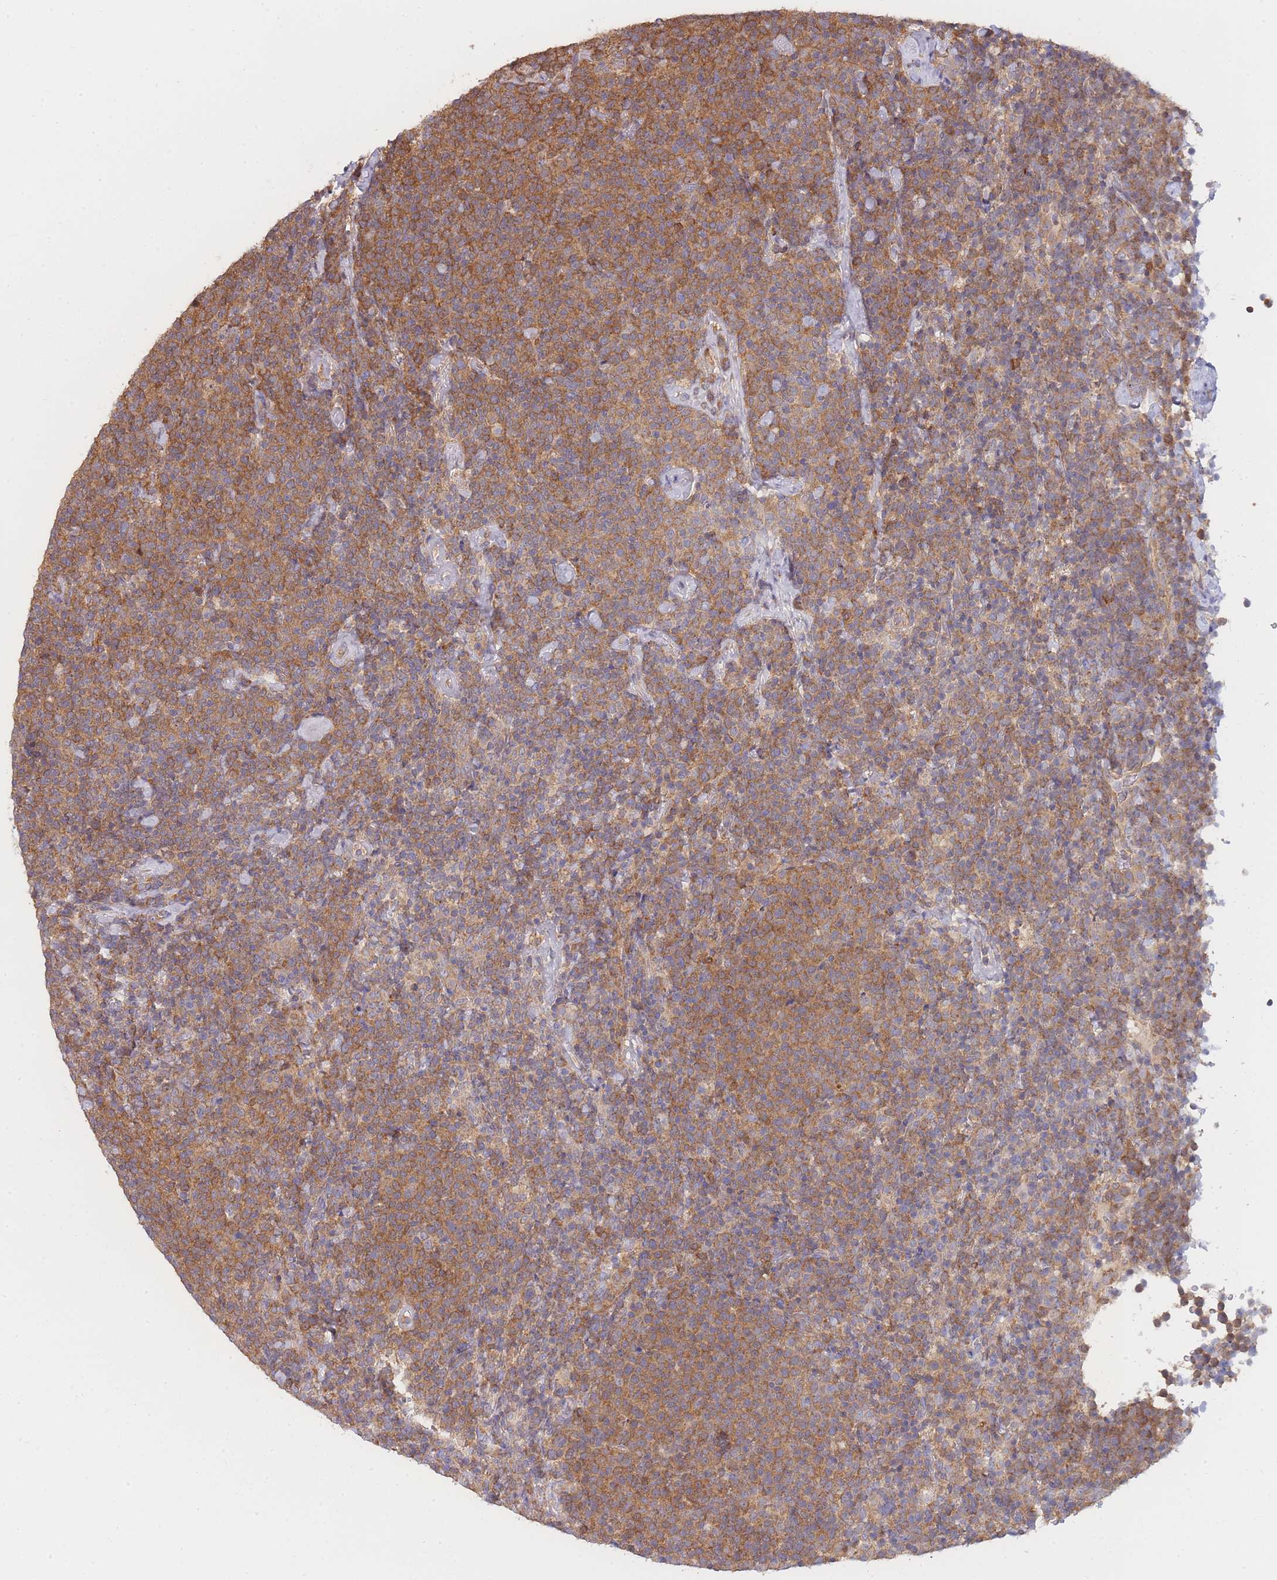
{"staining": {"intensity": "moderate", "quantity": ">75%", "location": "cytoplasmic/membranous"}, "tissue": "lymphoma", "cell_type": "Tumor cells", "image_type": "cancer", "snomed": [{"axis": "morphology", "description": "Malignant lymphoma, non-Hodgkin's type, High grade"}, {"axis": "topography", "description": "Lymph node"}], "caption": "High-power microscopy captured an immunohistochemistry histopathology image of malignant lymphoma, non-Hodgkin's type (high-grade), revealing moderate cytoplasmic/membranous expression in about >75% of tumor cells.", "gene": "MRPS18B", "patient": {"sex": "male", "age": 61}}